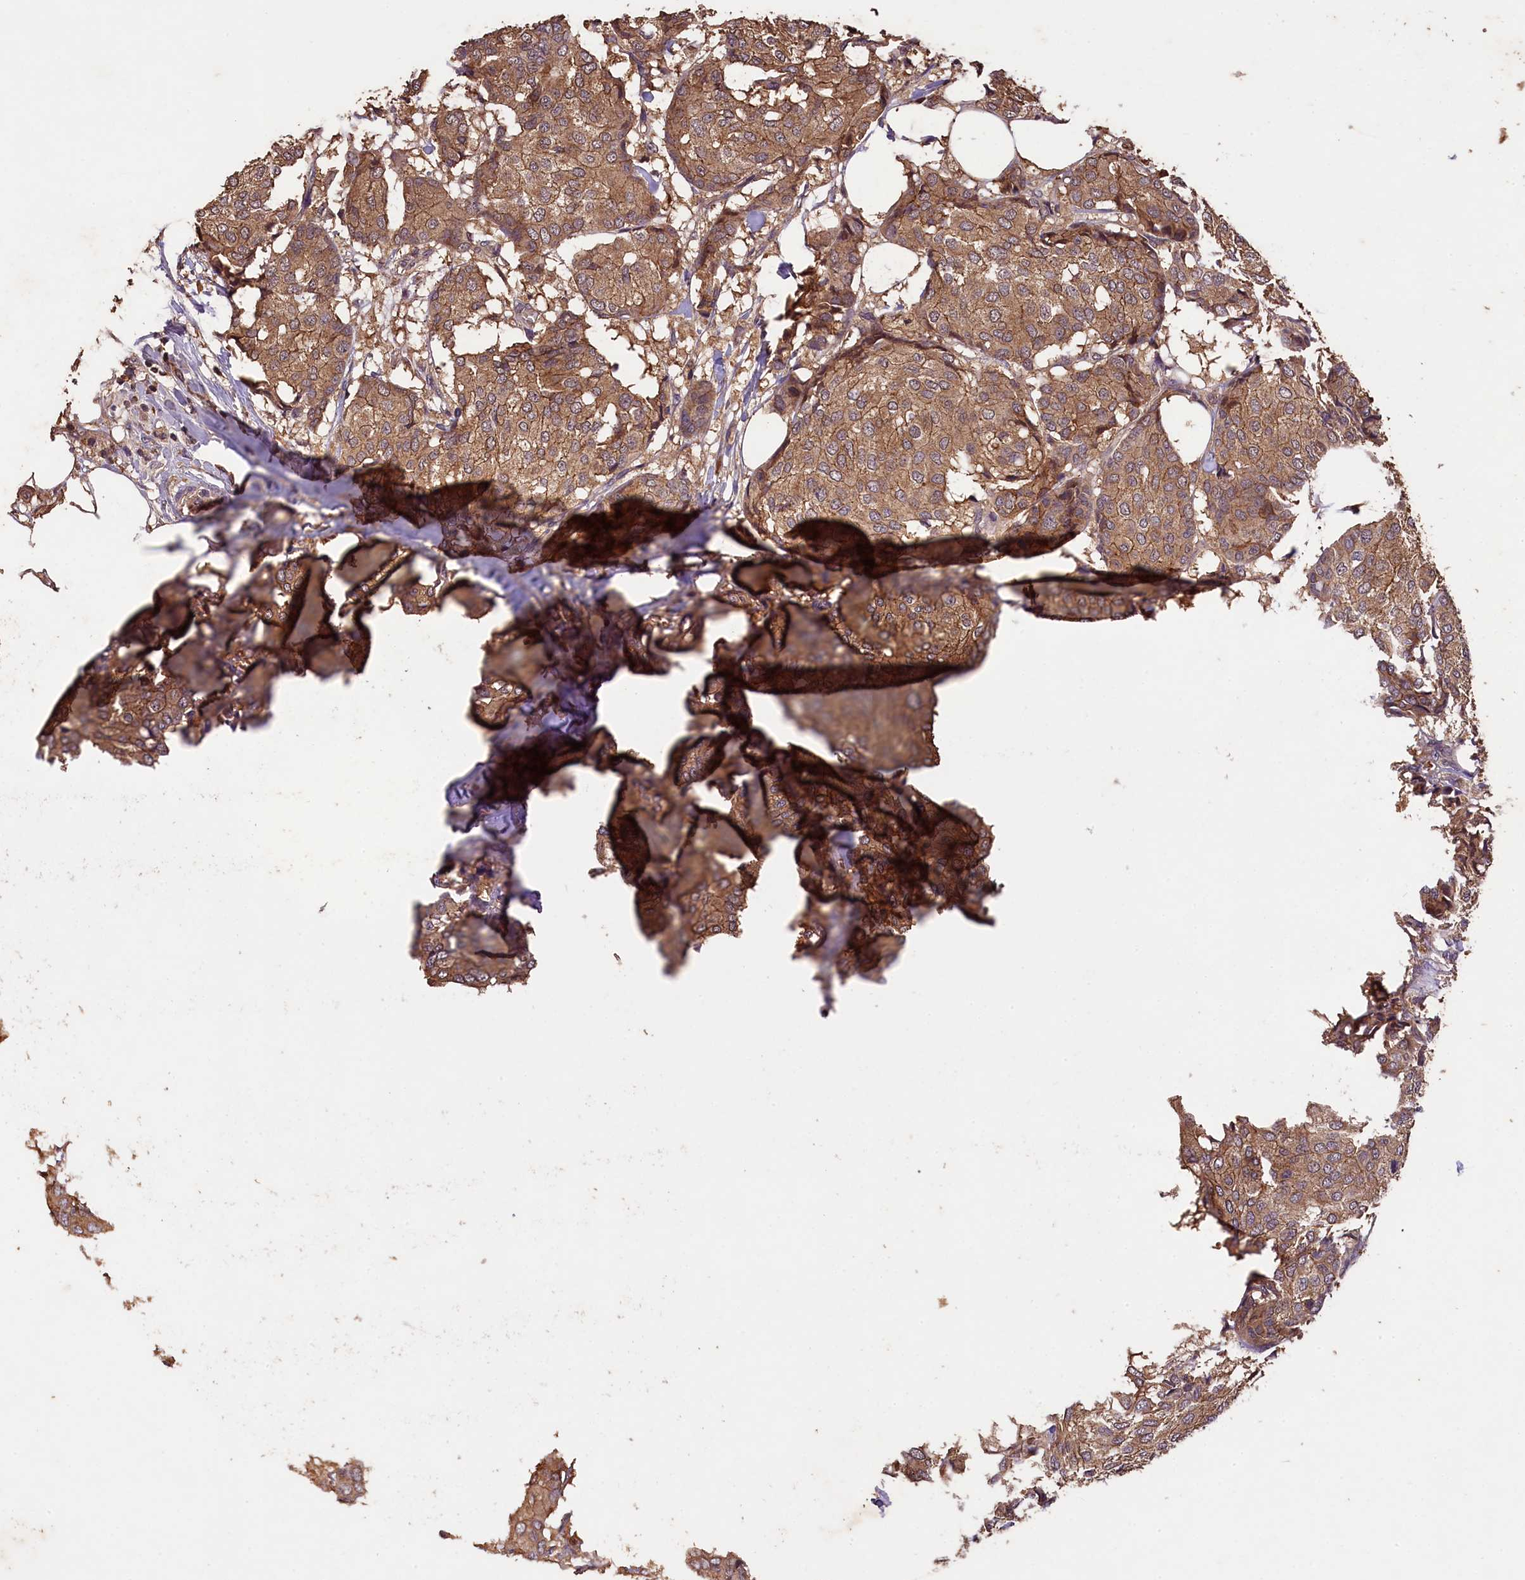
{"staining": {"intensity": "moderate", "quantity": ">75%", "location": "cytoplasmic/membranous"}, "tissue": "breast cancer", "cell_type": "Tumor cells", "image_type": "cancer", "snomed": [{"axis": "morphology", "description": "Duct carcinoma"}, {"axis": "topography", "description": "Breast"}], "caption": "Human breast infiltrating ductal carcinoma stained for a protein (brown) displays moderate cytoplasmic/membranous positive positivity in approximately >75% of tumor cells.", "gene": "PLXNB1", "patient": {"sex": "female", "age": 75}}